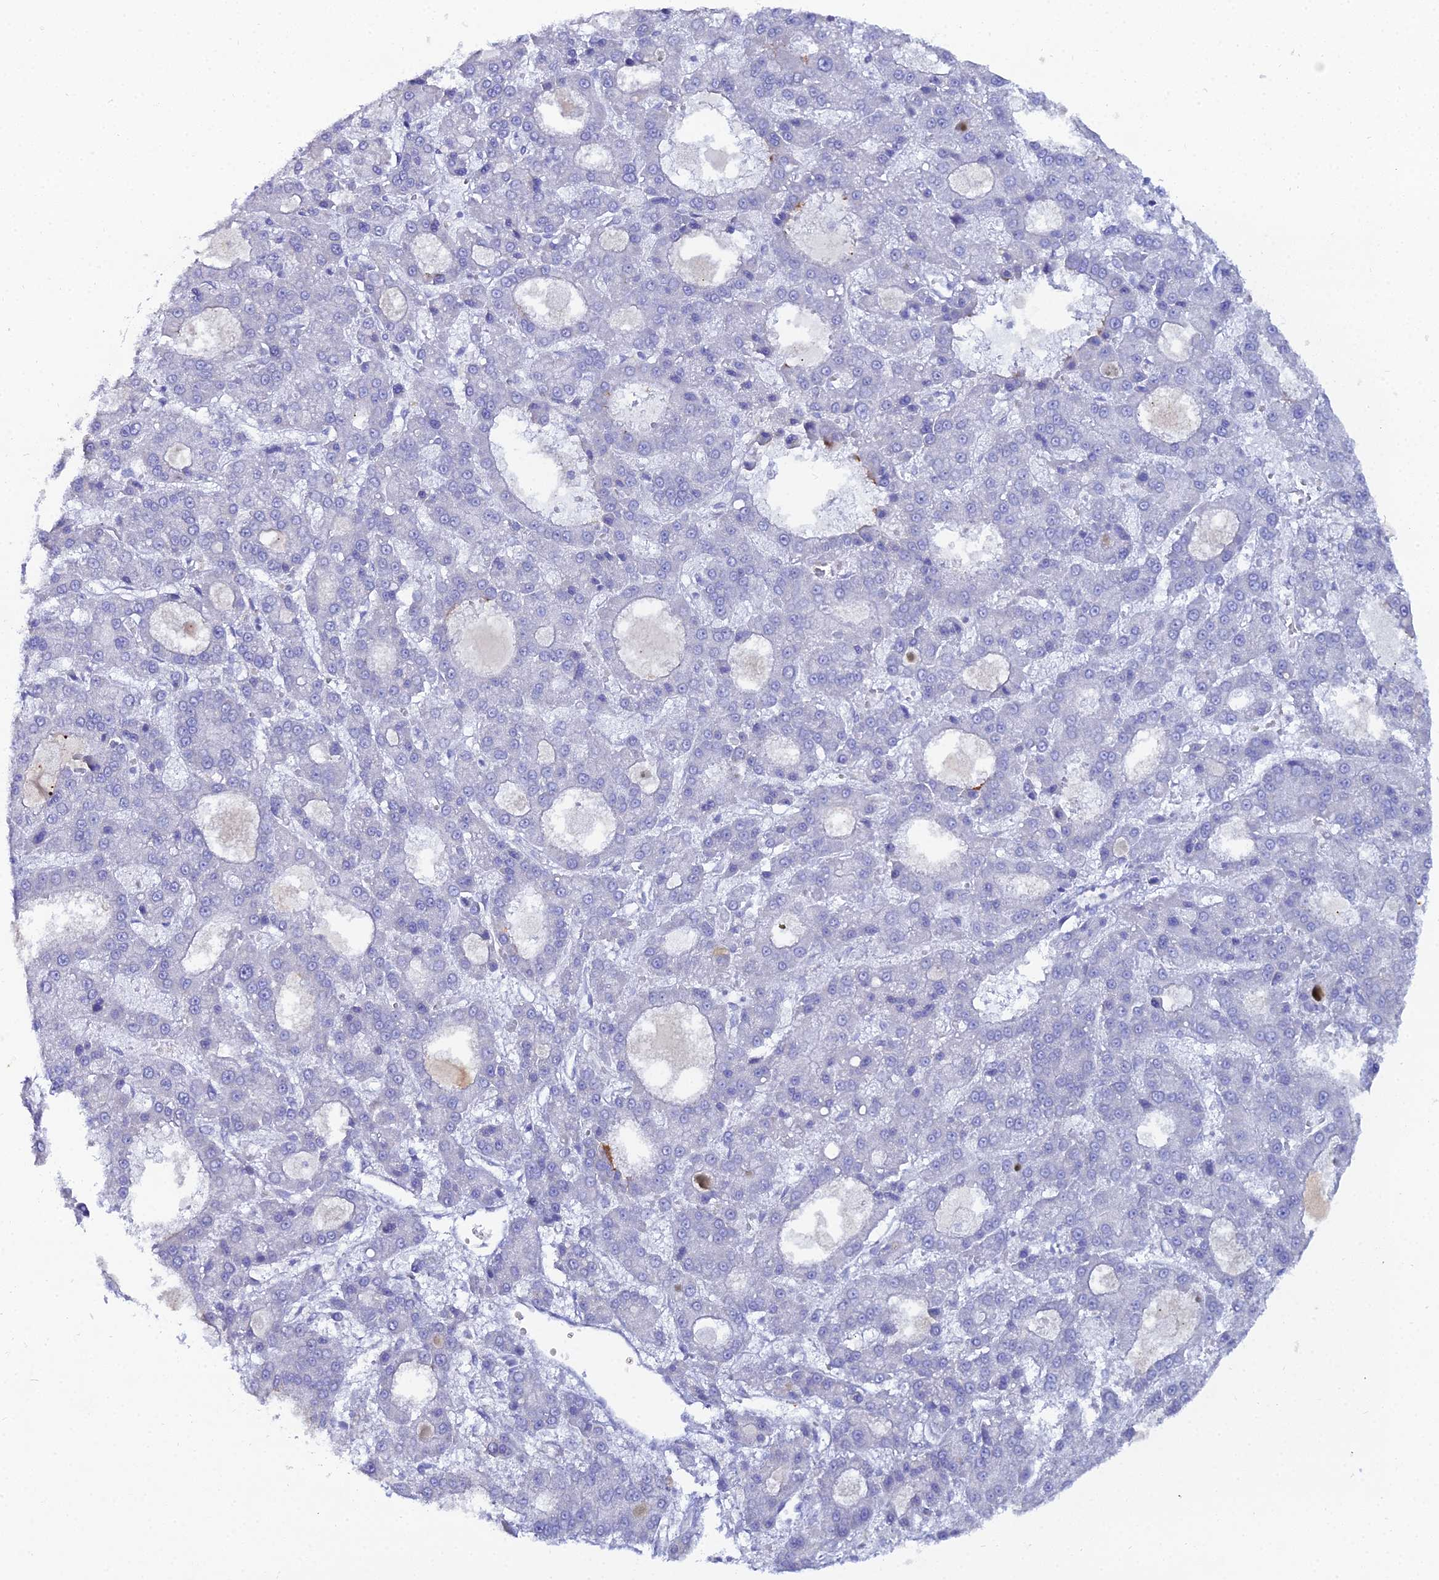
{"staining": {"intensity": "negative", "quantity": "none", "location": "none"}, "tissue": "liver cancer", "cell_type": "Tumor cells", "image_type": "cancer", "snomed": [{"axis": "morphology", "description": "Carcinoma, Hepatocellular, NOS"}, {"axis": "topography", "description": "Liver"}], "caption": "Tumor cells are negative for protein expression in human liver cancer (hepatocellular carcinoma).", "gene": "DHX34", "patient": {"sex": "male", "age": 70}}